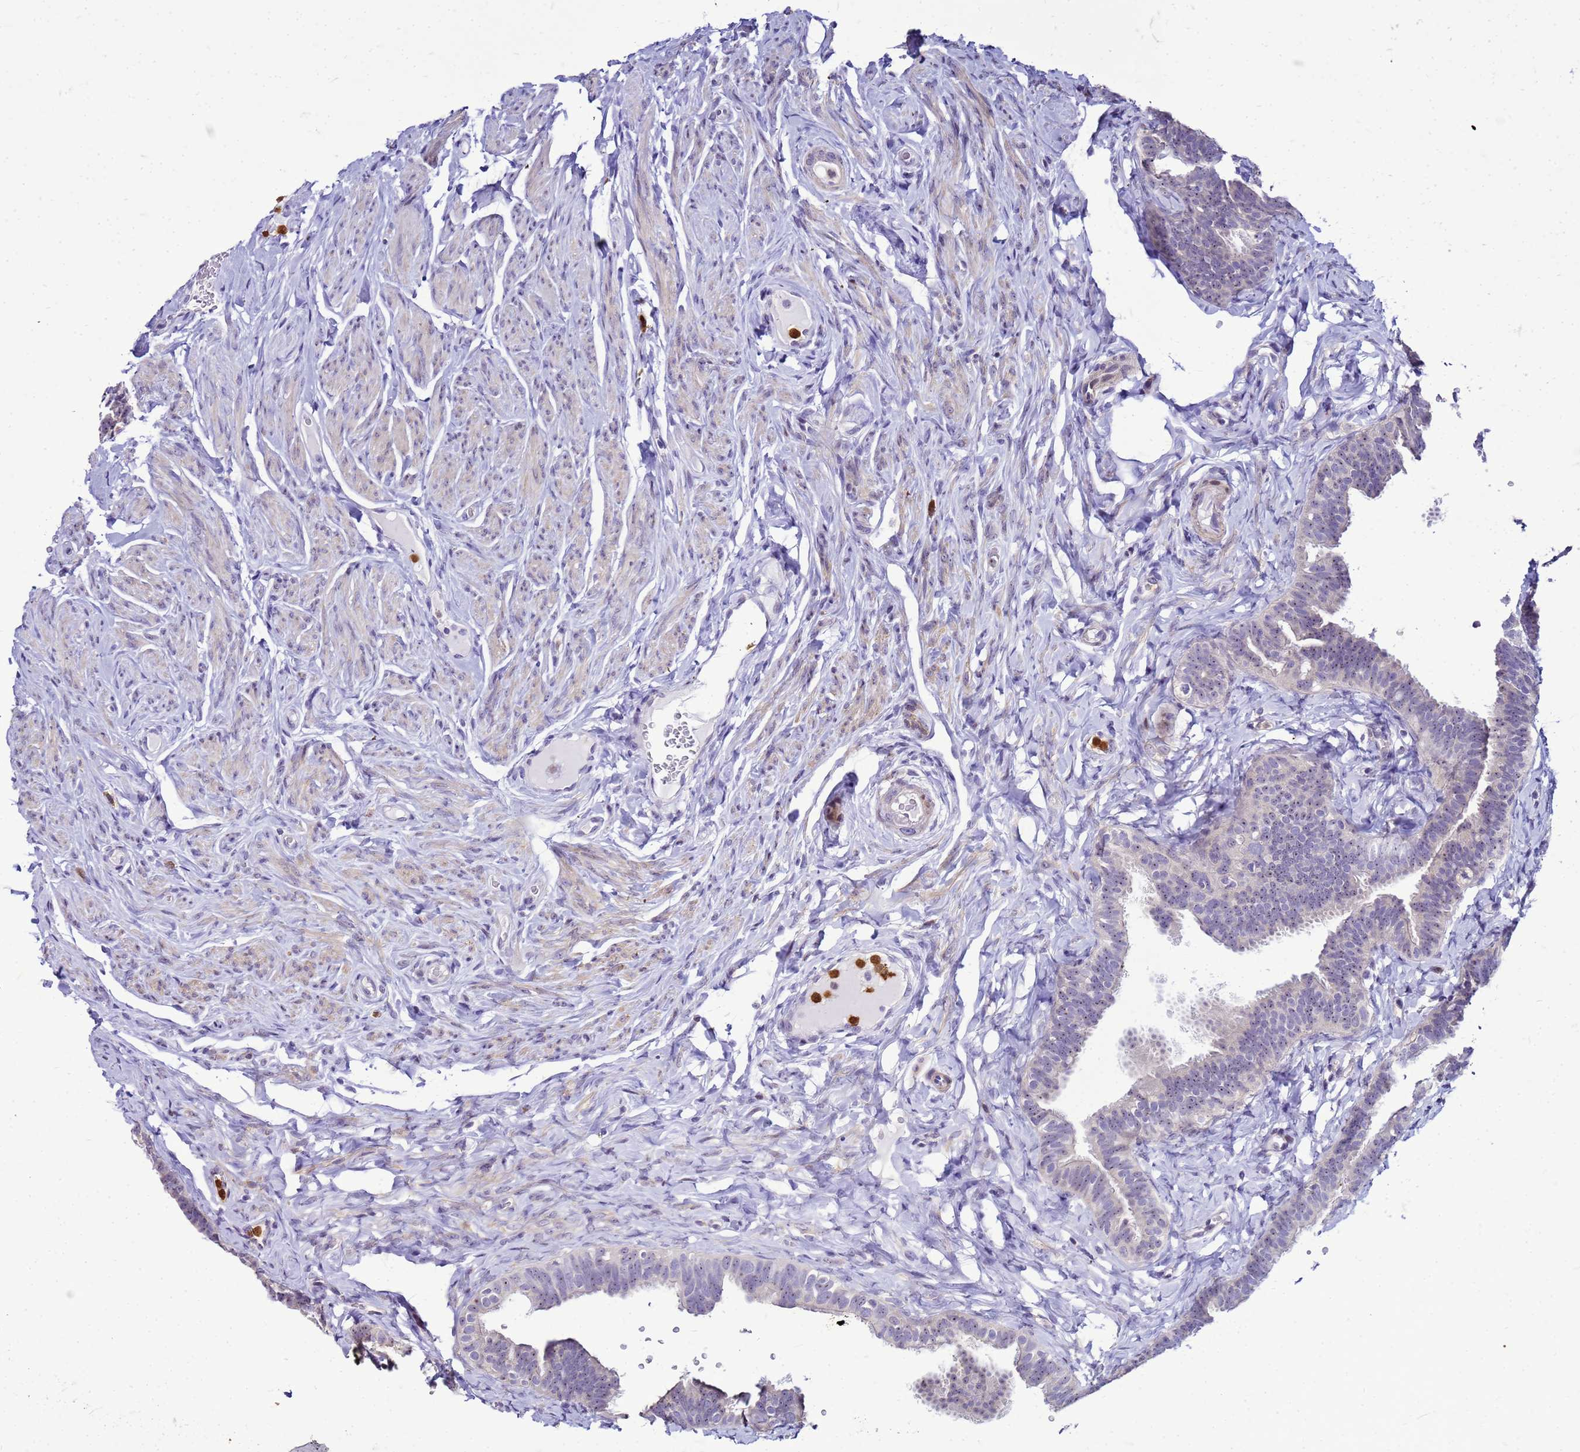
{"staining": {"intensity": "weak", "quantity": "25%-75%", "location": "nuclear"}, "tissue": "fallopian tube", "cell_type": "Glandular cells", "image_type": "normal", "snomed": [{"axis": "morphology", "description": "Normal tissue, NOS"}, {"axis": "topography", "description": "Fallopian tube"}], "caption": "Fallopian tube stained with a protein marker exhibits weak staining in glandular cells.", "gene": "VPS4B", "patient": {"sex": "female", "age": 65}}